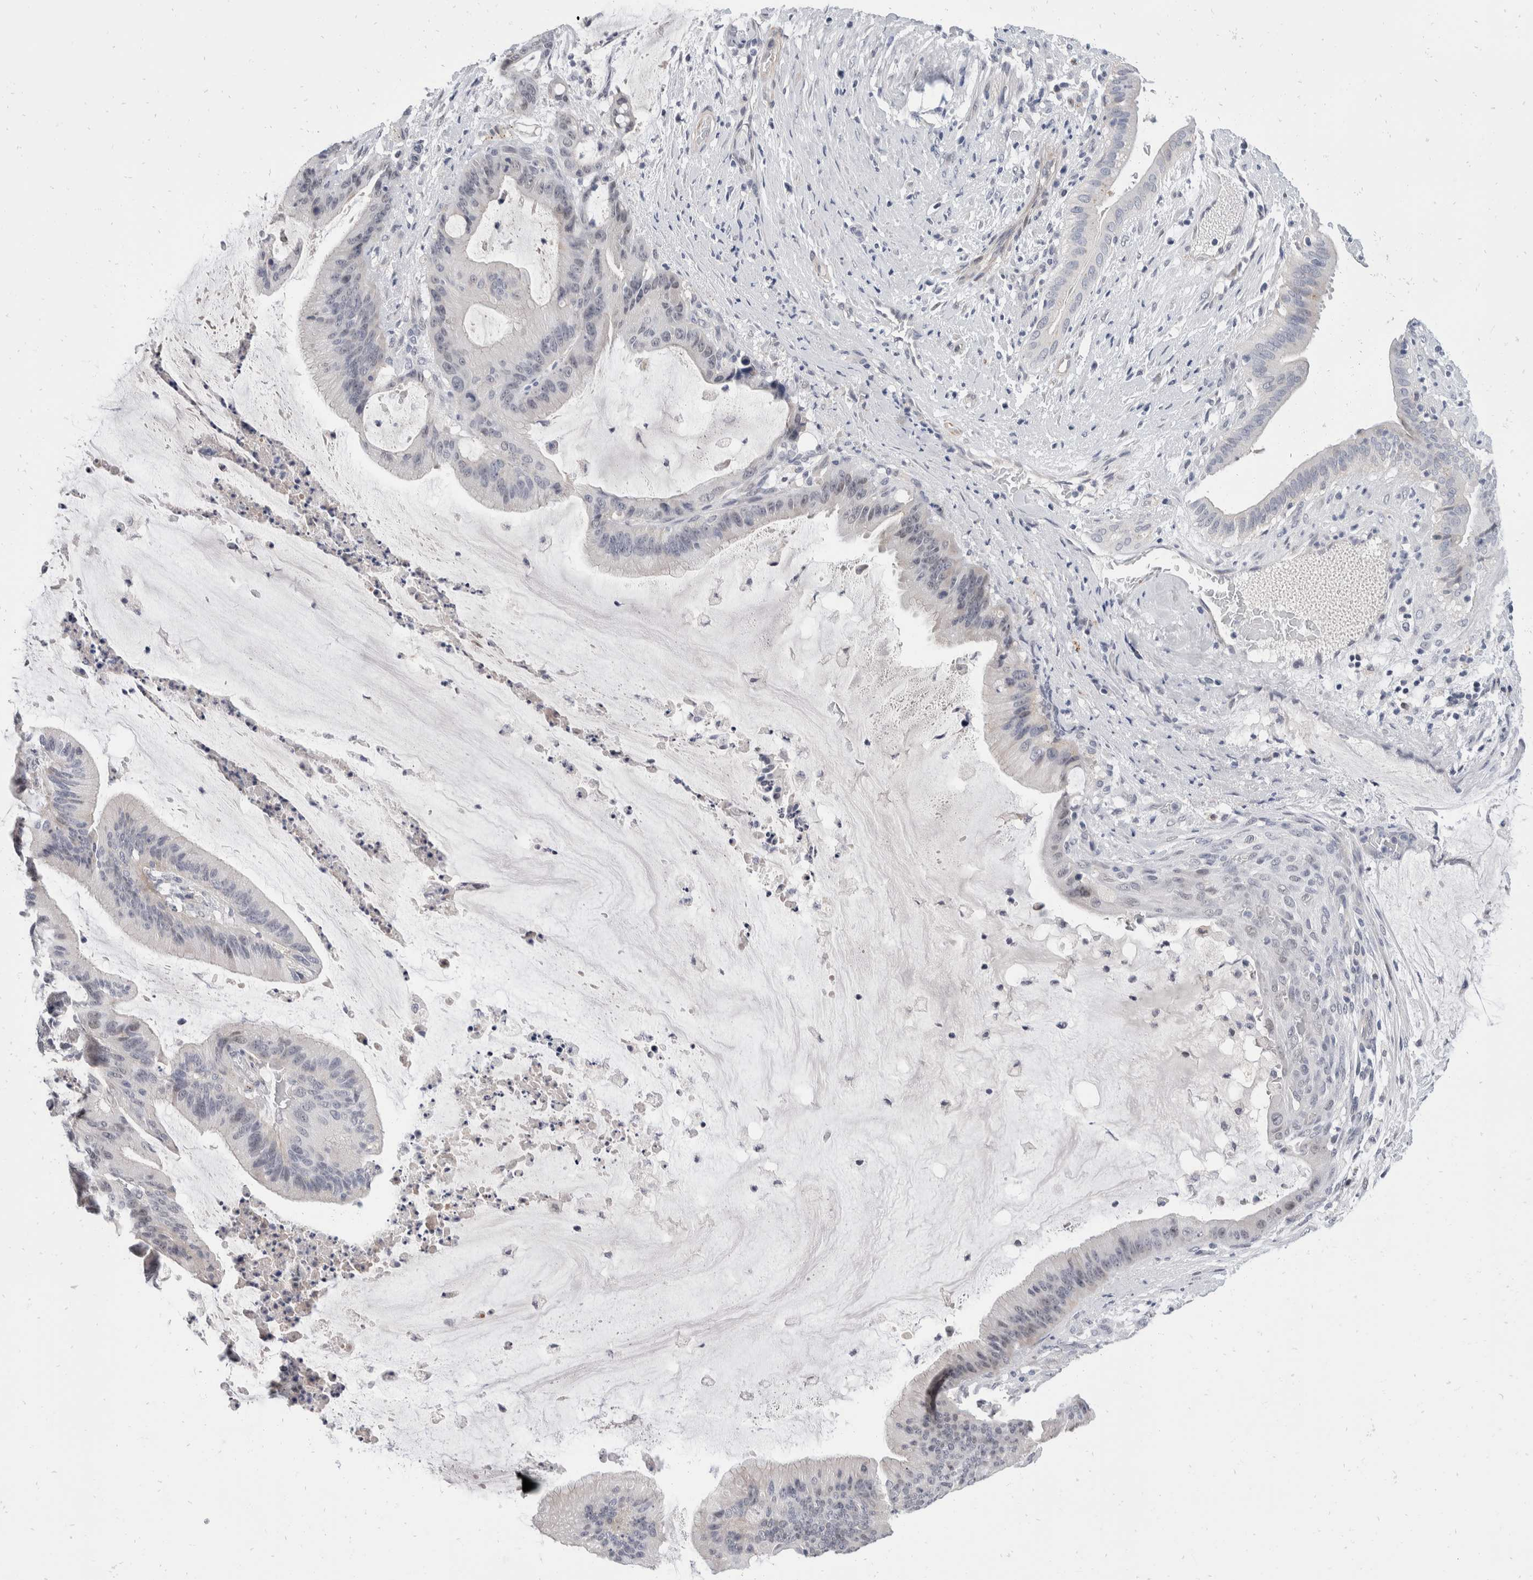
{"staining": {"intensity": "negative", "quantity": "none", "location": "none"}, "tissue": "liver cancer", "cell_type": "Tumor cells", "image_type": "cancer", "snomed": [{"axis": "morphology", "description": "Normal tissue, NOS"}, {"axis": "morphology", "description": "Cholangiocarcinoma"}, {"axis": "topography", "description": "Liver"}, {"axis": "topography", "description": "Peripheral nerve tissue"}], "caption": "Liver cancer (cholangiocarcinoma) stained for a protein using immunohistochemistry (IHC) exhibits no positivity tumor cells.", "gene": "CATSPERD", "patient": {"sex": "female", "age": 73}}